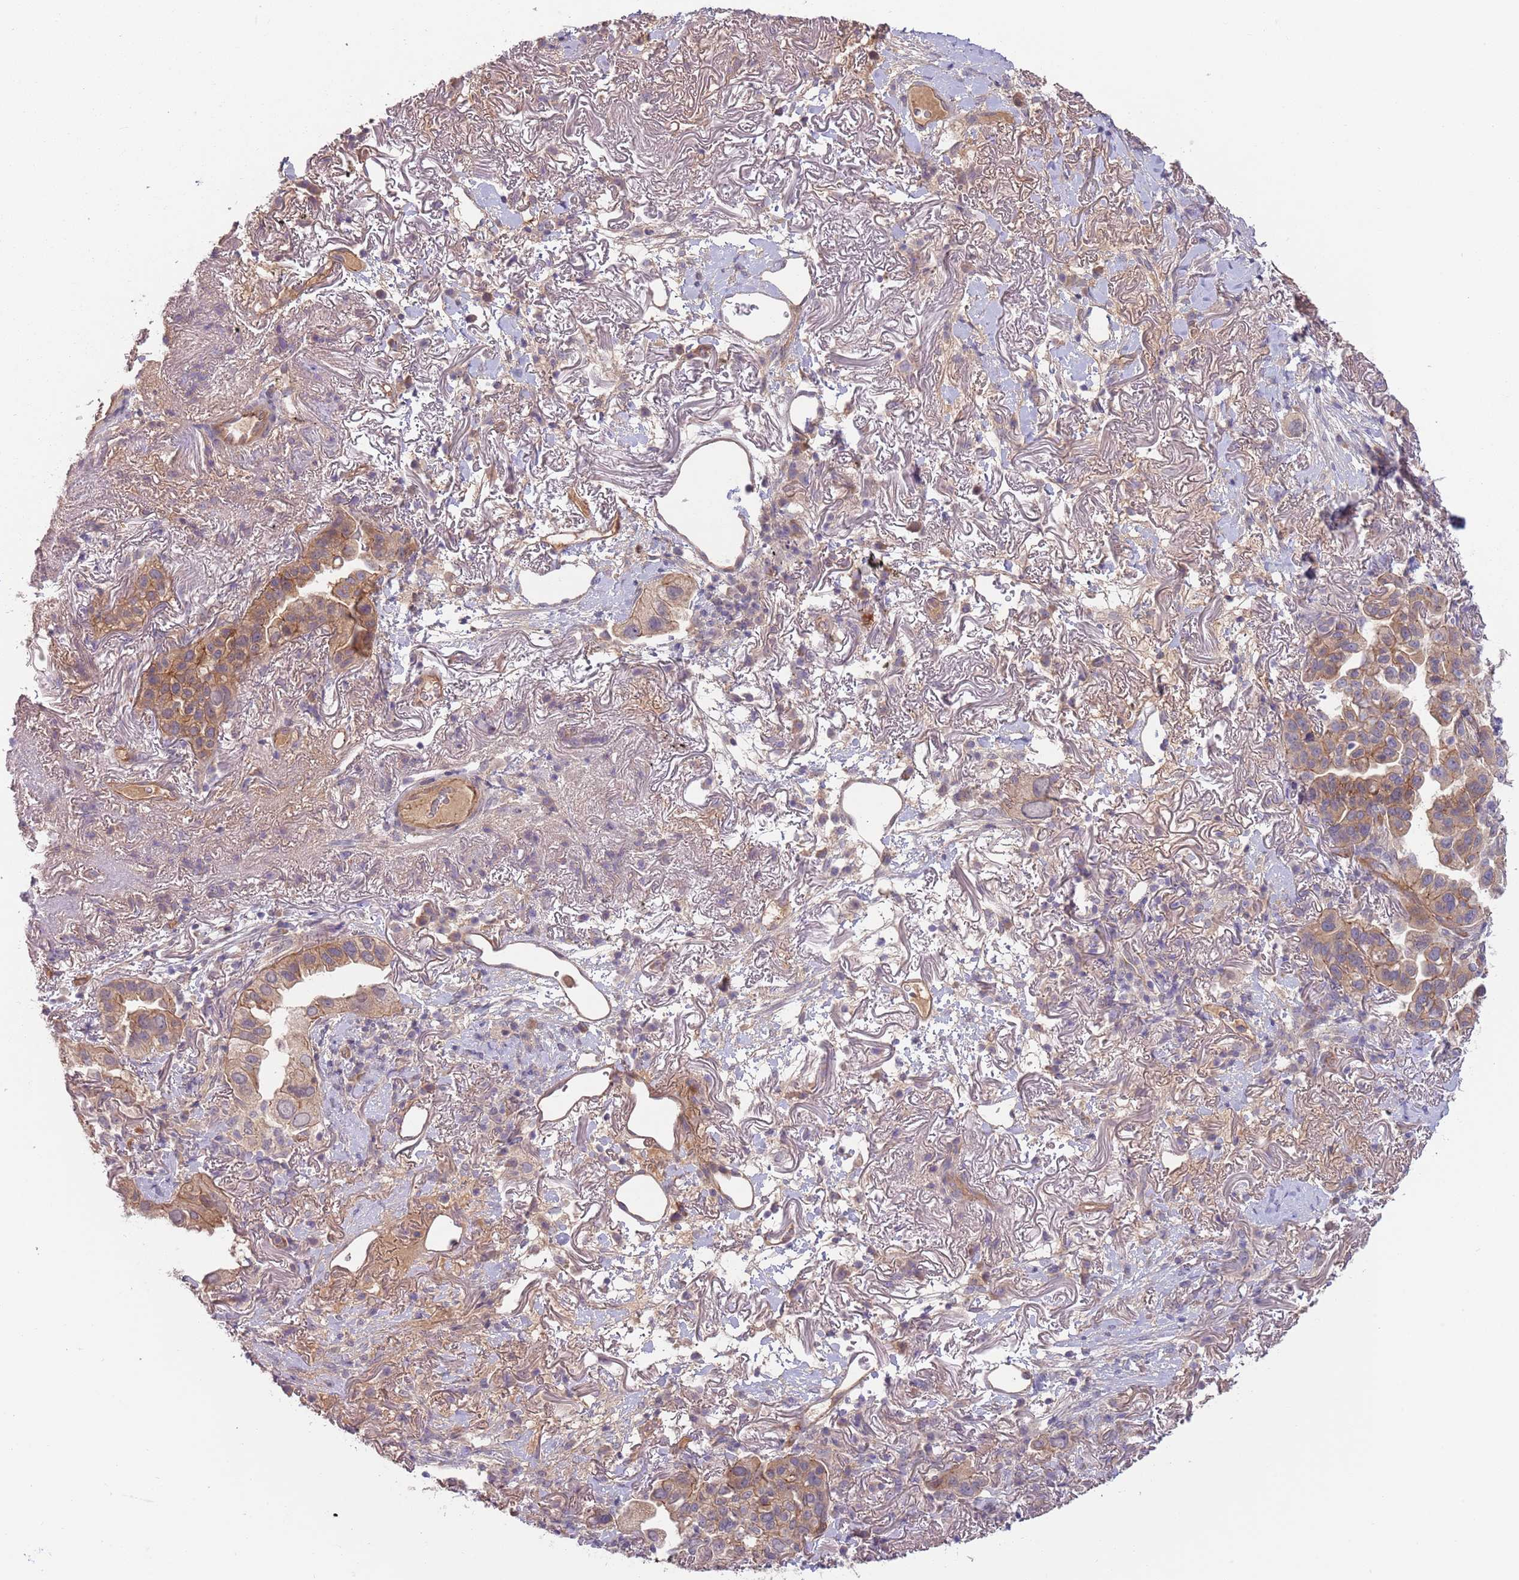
{"staining": {"intensity": "moderate", "quantity": ">75%", "location": "cytoplasmic/membranous"}, "tissue": "lung cancer", "cell_type": "Tumor cells", "image_type": "cancer", "snomed": [{"axis": "morphology", "description": "Adenocarcinoma, NOS"}, {"axis": "topography", "description": "Lung"}], "caption": "Immunohistochemistry of human adenocarcinoma (lung) shows medium levels of moderate cytoplasmic/membranous positivity in about >75% of tumor cells.", "gene": "SAV1", "patient": {"sex": "female", "age": 69}}